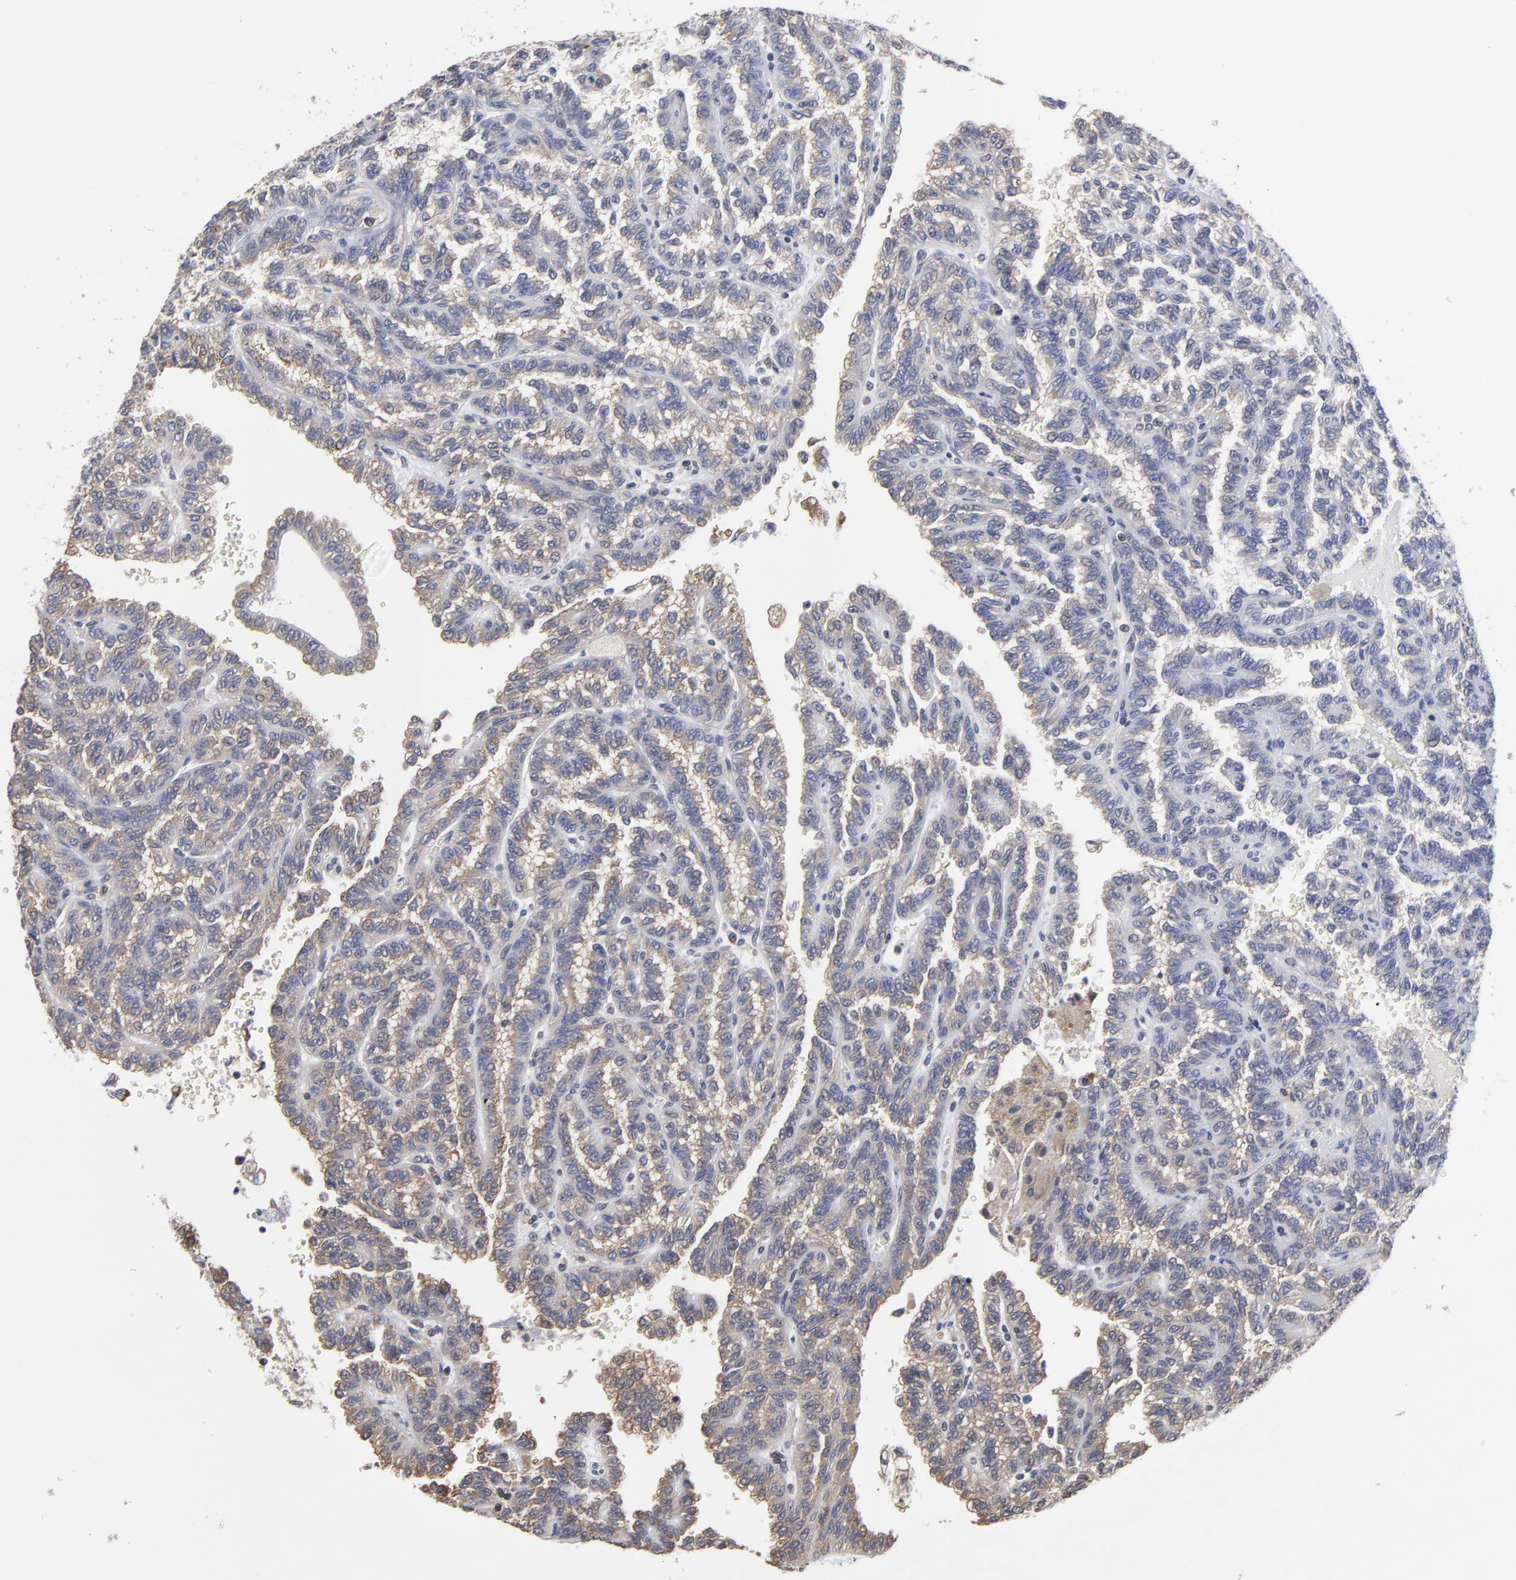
{"staining": {"intensity": "weak", "quantity": "25%-75%", "location": "cytoplasmic/membranous"}, "tissue": "renal cancer", "cell_type": "Tumor cells", "image_type": "cancer", "snomed": [{"axis": "morphology", "description": "Inflammation, NOS"}, {"axis": "morphology", "description": "Adenocarcinoma, NOS"}, {"axis": "topography", "description": "Kidney"}], "caption": "A brown stain labels weak cytoplasmic/membranous staining of a protein in human renal cancer (adenocarcinoma) tumor cells. (DAB (3,3'-diaminobenzidine) = brown stain, brightfield microscopy at high magnification).", "gene": "CCT2", "patient": {"sex": "male", "age": 68}}